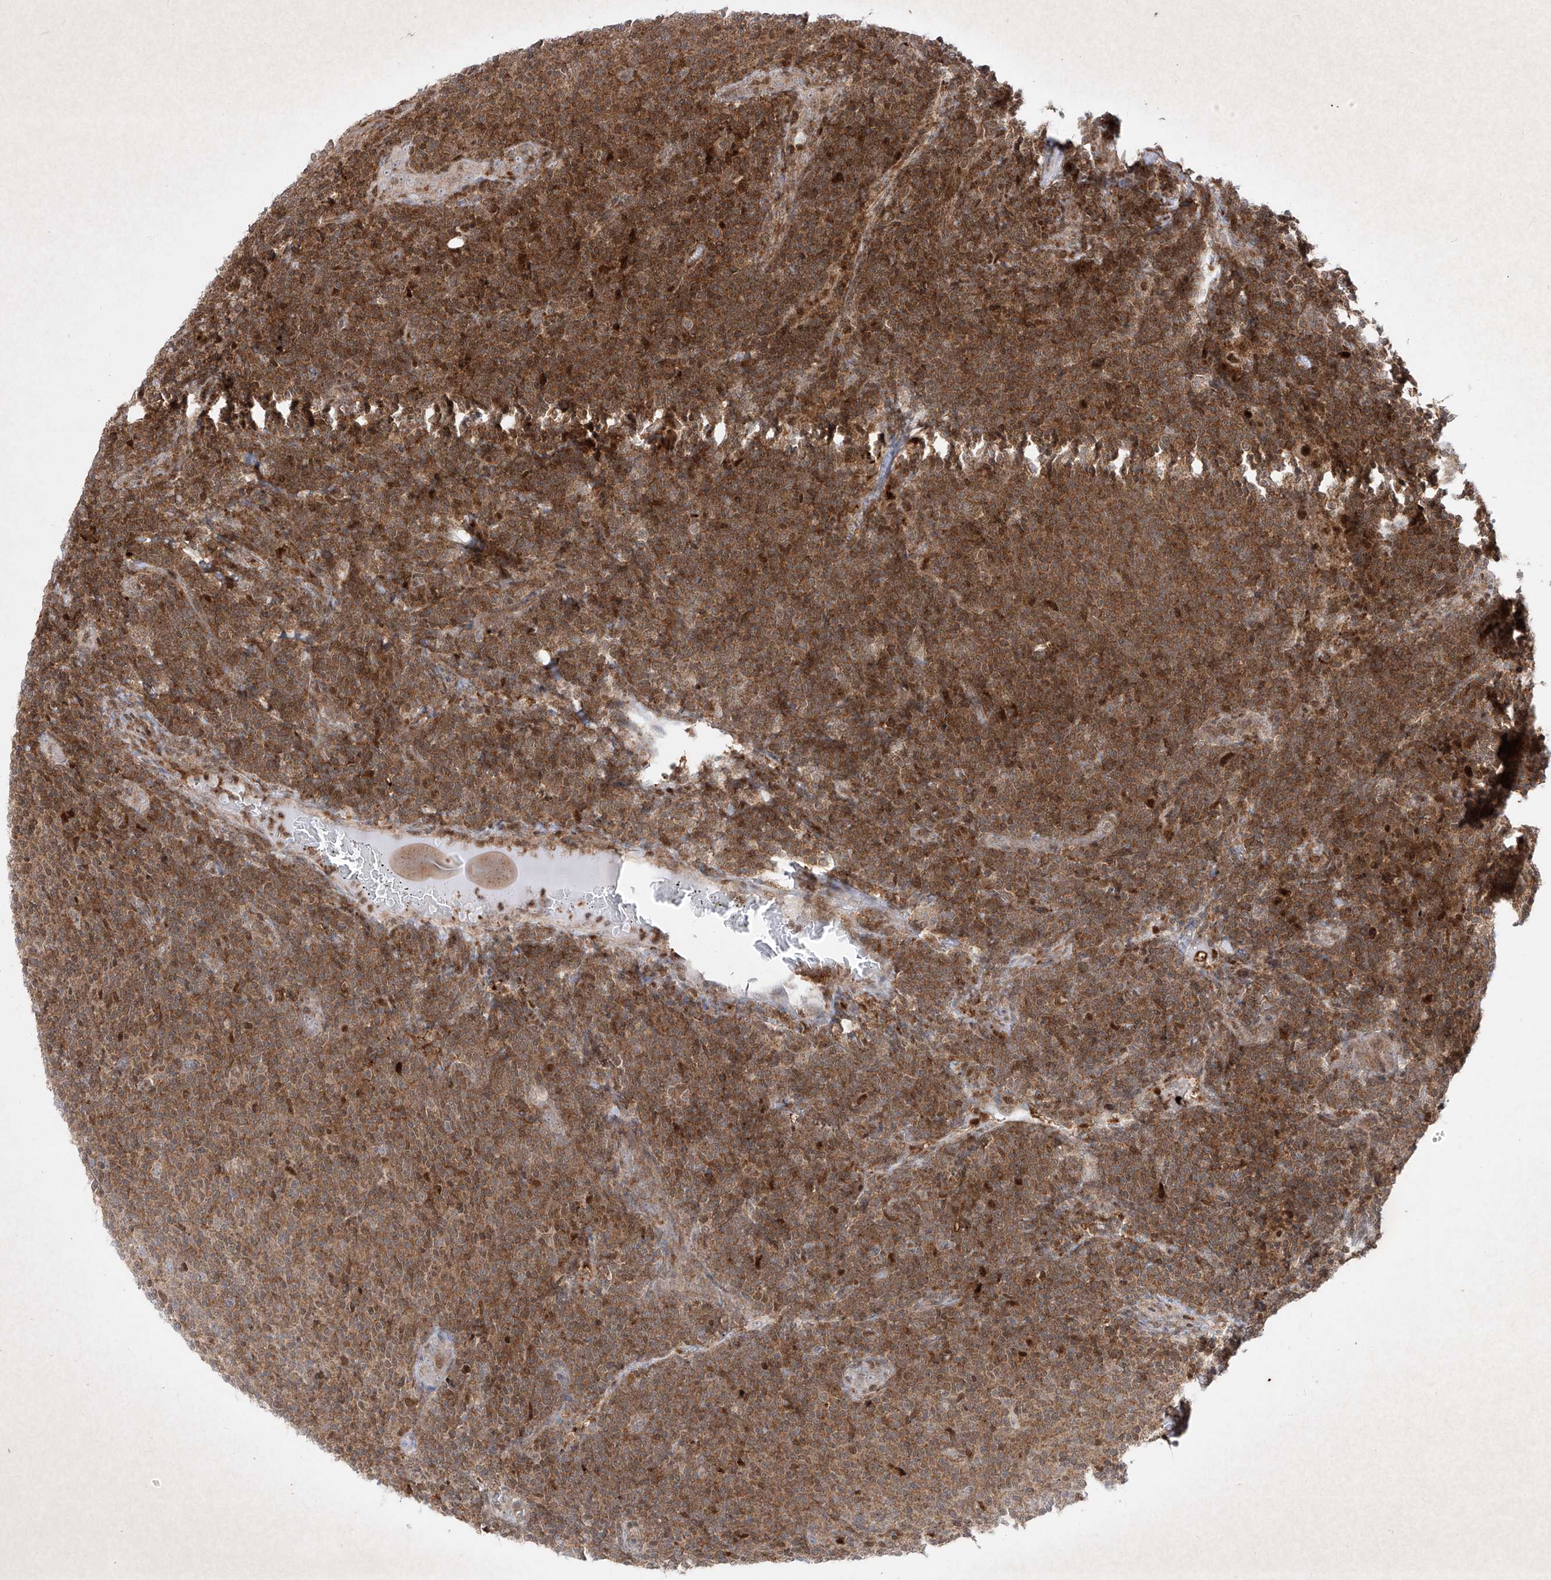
{"staining": {"intensity": "moderate", "quantity": ">75%", "location": "cytoplasmic/membranous,nuclear"}, "tissue": "lymphoma", "cell_type": "Tumor cells", "image_type": "cancer", "snomed": [{"axis": "morphology", "description": "Malignant lymphoma, non-Hodgkin's type, Low grade"}, {"axis": "topography", "description": "Lymph node"}], "caption": "Tumor cells exhibit medium levels of moderate cytoplasmic/membranous and nuclear expression in approximately >75% of cells in low-grade malignant lymphoma, non-Hodgkin's type.", "gene": "PSMB10", "patient": {"sex": "male", "age": 66}}